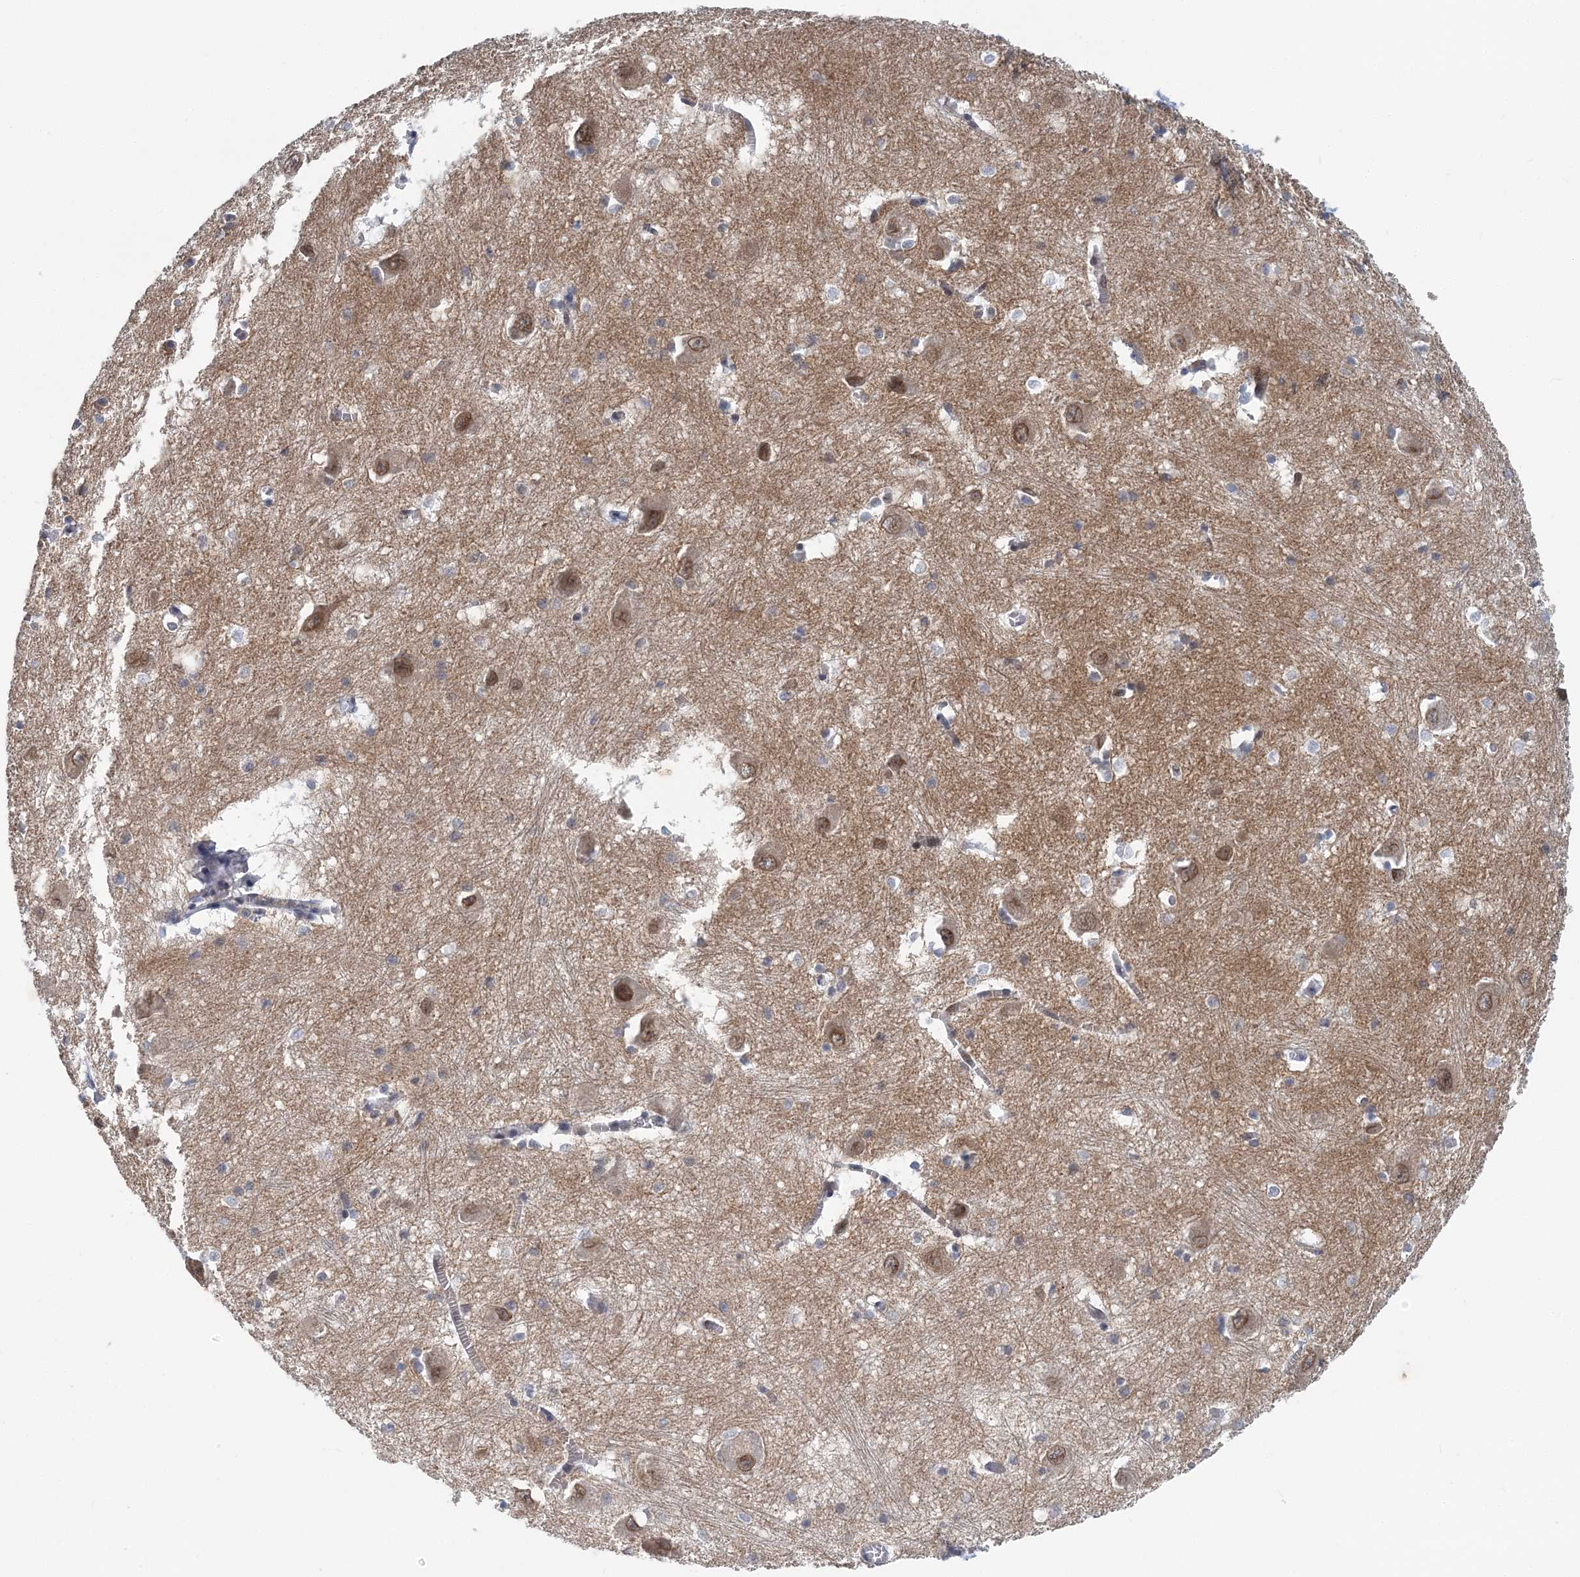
{"staining": {"intensity": "weak", "quantity": "25%-75%", "location": "cytoplasmic/membranous"}, "tissue": "caudate", "cell_type": "Glial cells", "image_type": "normal", "snomed": [{"axis": "morphology", "description": "Normal tissue, NOS"}, {"axis": "topography", "description": "Lateral ventricle wall"}], "caption": "Immunohistochemistry (DAB) staining of benign human caudate demonstrates weak cytoplasmic/membranous protein positivity in approximately 25%-75% of glial cells.", "gene": "HYCC2", "patient": {"sex": "male", "age": 37}}